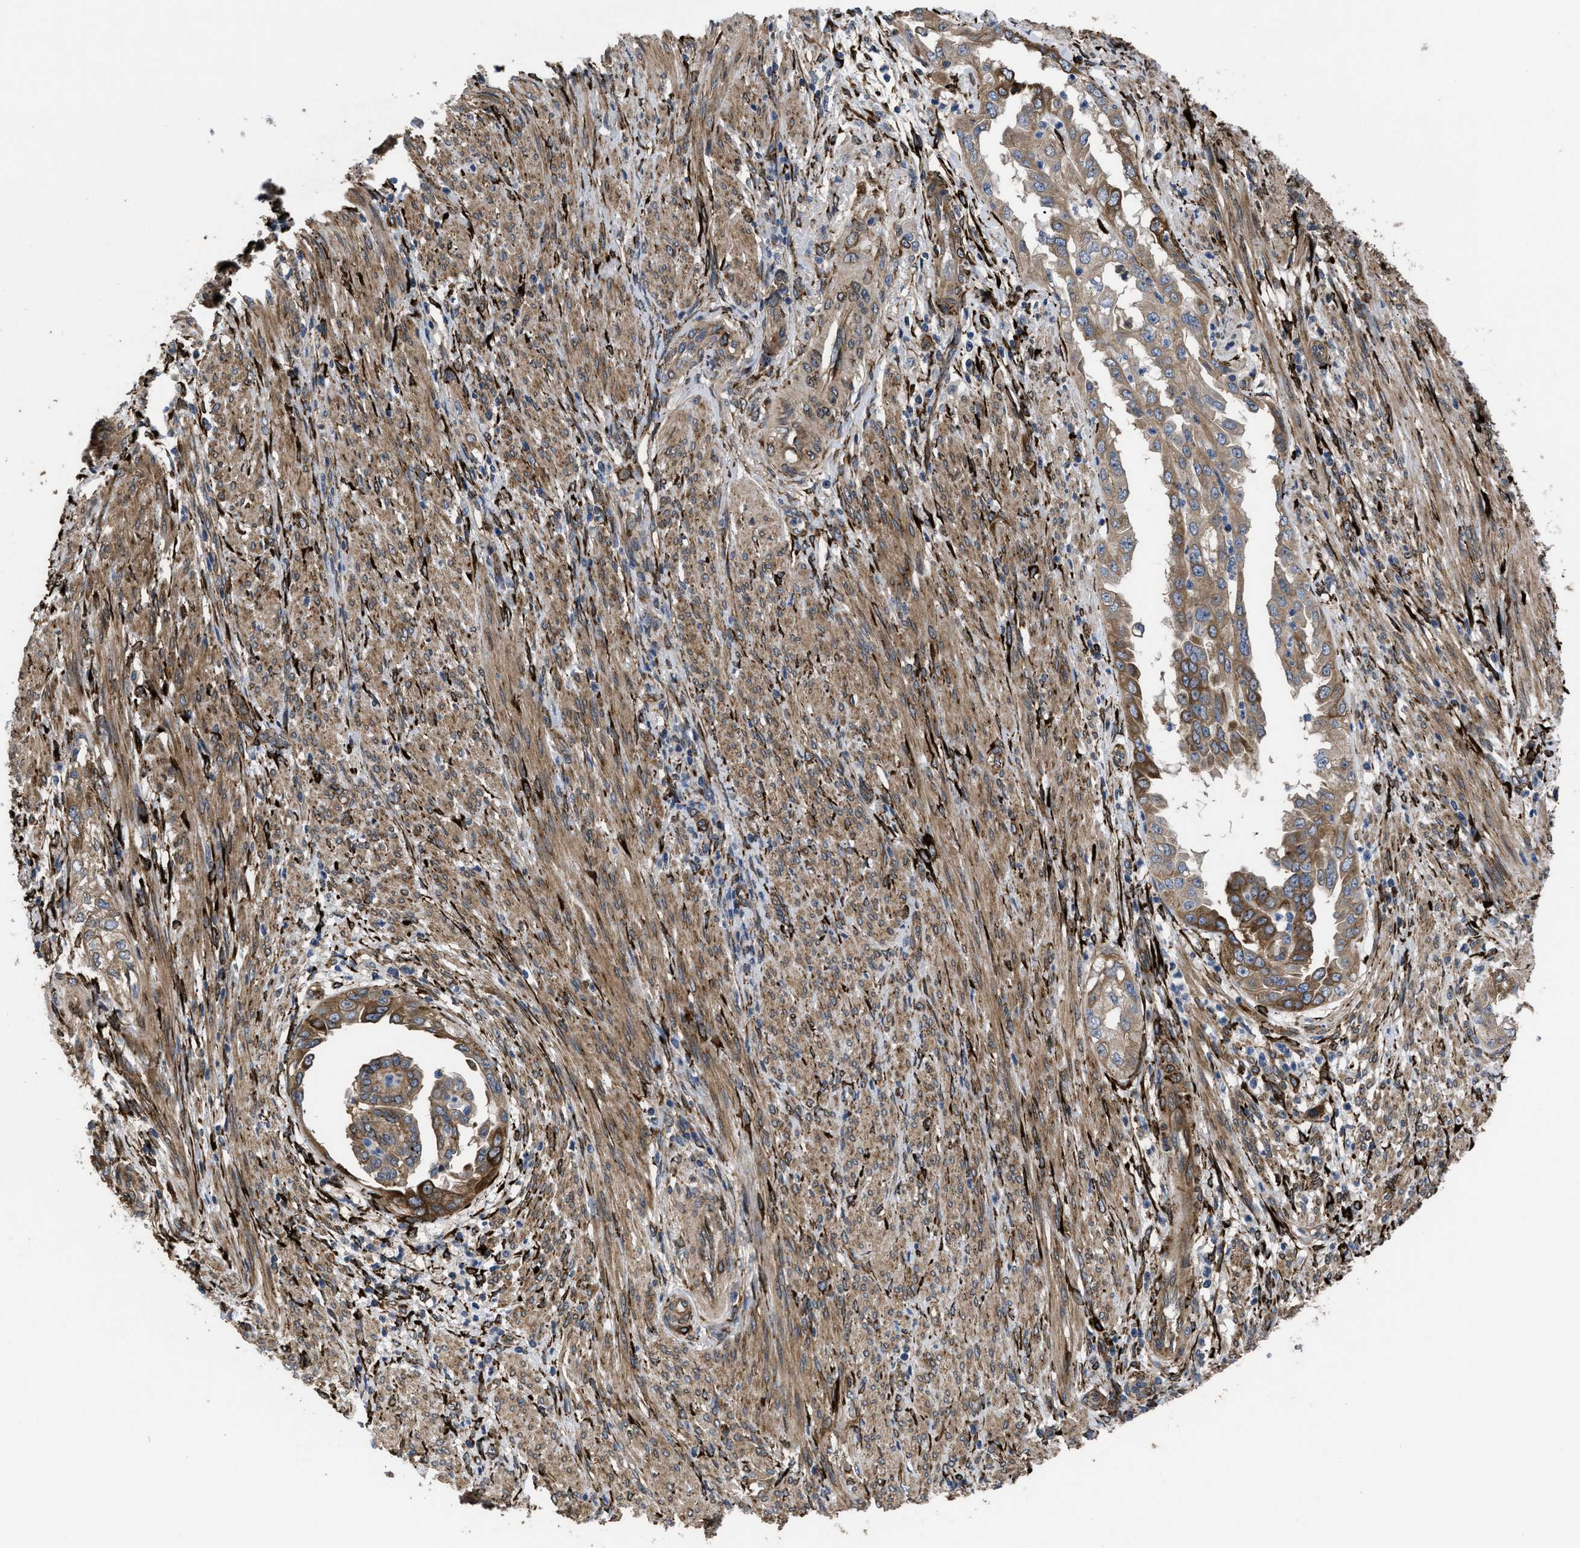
{"staining": {"intensity": "weak", "quantity": ">75%", "location": "cytoplasmic/membranous"}, "tissue": "endometrial cancer", "cell_type": "Tumor cells", "image_type": "cancer", "snomed": [{"axis": "morphology", "description": "Adenocarcinoma, NOS"}, {"axis": "topography", "description": "Endometrium"}], "caption": "Human endometrial adenocarcinoma stained with a brown dye displays weak cytoplasmic/membranous positive staining in about >75% of tumor cells.", "gene": "SQLE", "patient": {"sex": "female", "age": 85}}